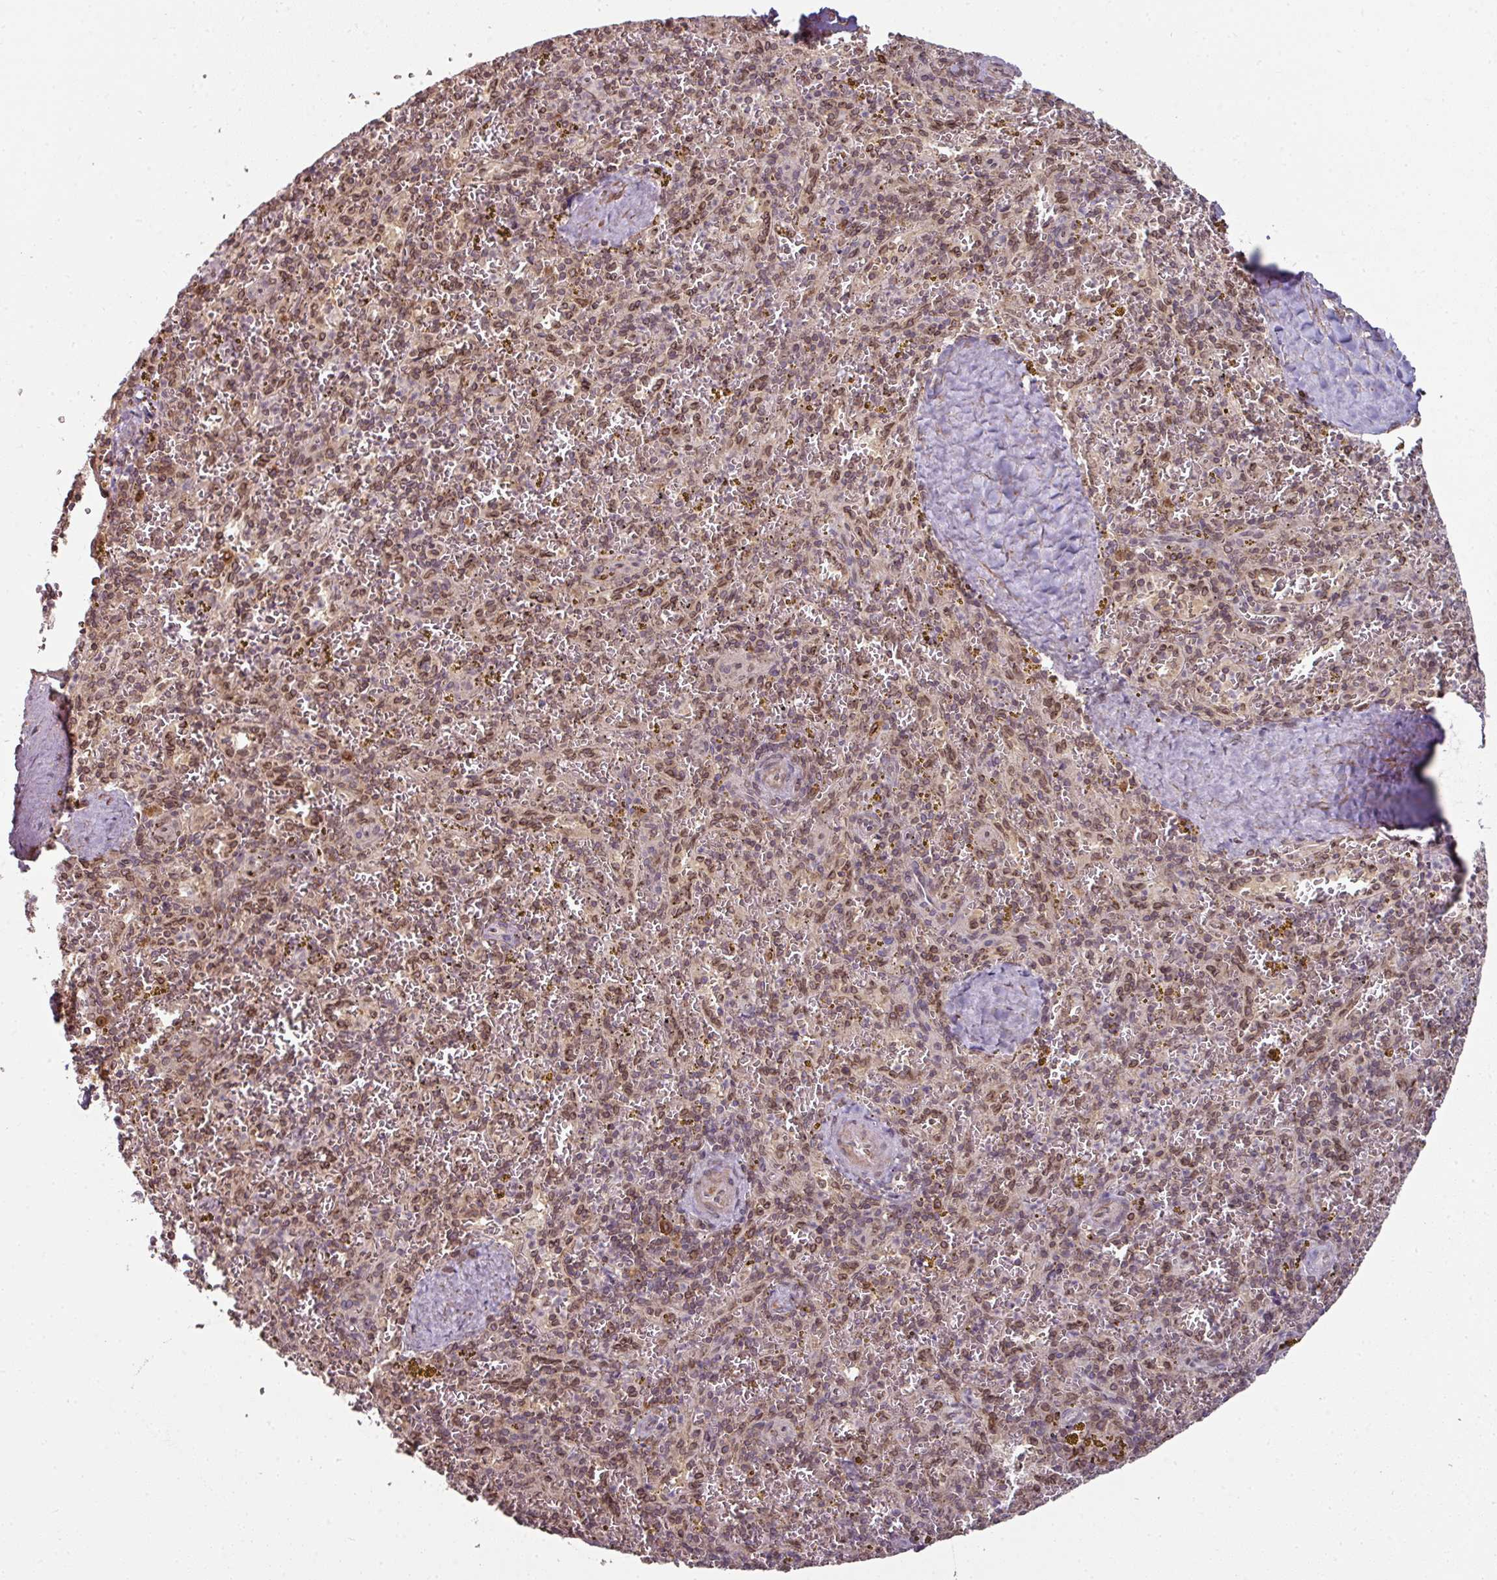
{"staining": {"intensity": "moderate", "quantity": "25%-75%", "location": "cytoplasmic/membranous,nuclear"}, "tissue": "spleen", "cell_type": "Cells in red pulp", "image_type": "normal", "snomed": [{"axis": "morphology", "description": "Normal tissue, NOS"}, {"axis": "topography", "description": "Spleen"}], "caption": "Cells in red pulp exhibit medium levels of moderate cytoplasmic/membranous,nuclear staining in approximately 25%-75% of cells in unremarkable spleen.", "gene": "RANGAP1", "patient": {"sex": "male", "age": 57}}